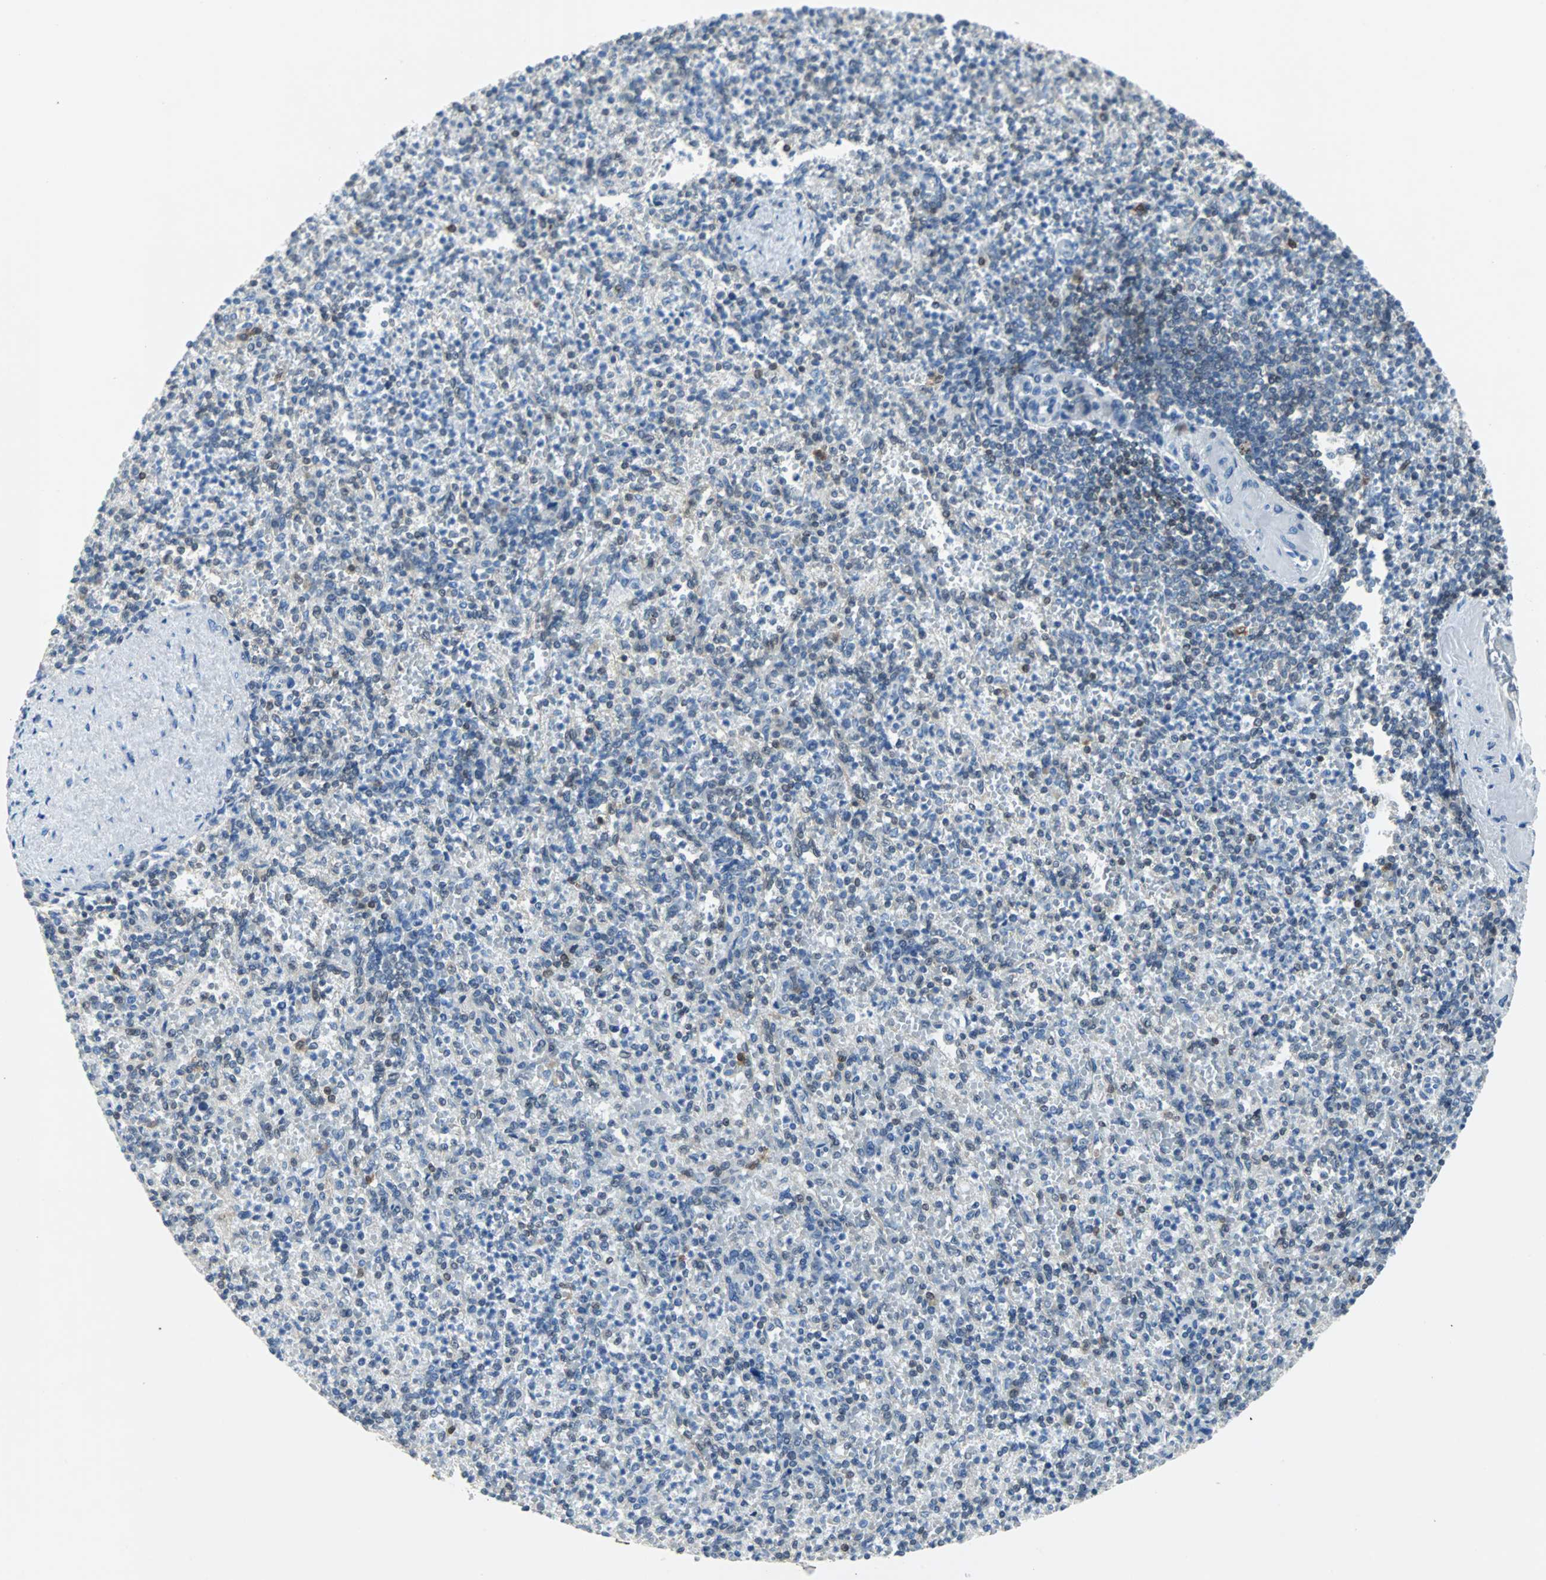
{"staining": {"intensity": "moderate", "quantity": "<25%", "location": "cytoplasmic/membranous,nuclear"}, "tissue": "spleen", "cell_type": "Cells in red pulp", "image_type": "normal", "snomed": [{"axis": "morphology", "description": "Normal tissue, NOS"}, {"axis": "topography", "description": "Spleen"}], "caption": "DAB immunohistochemical staining of unremarkable human spleen shows moderate cytoplasmic/membranous,nuclear protein staining in about <25% of cells in red pulp.", "gene": "MAP2K6", "patient": {"sex": "female", "age": 74}}